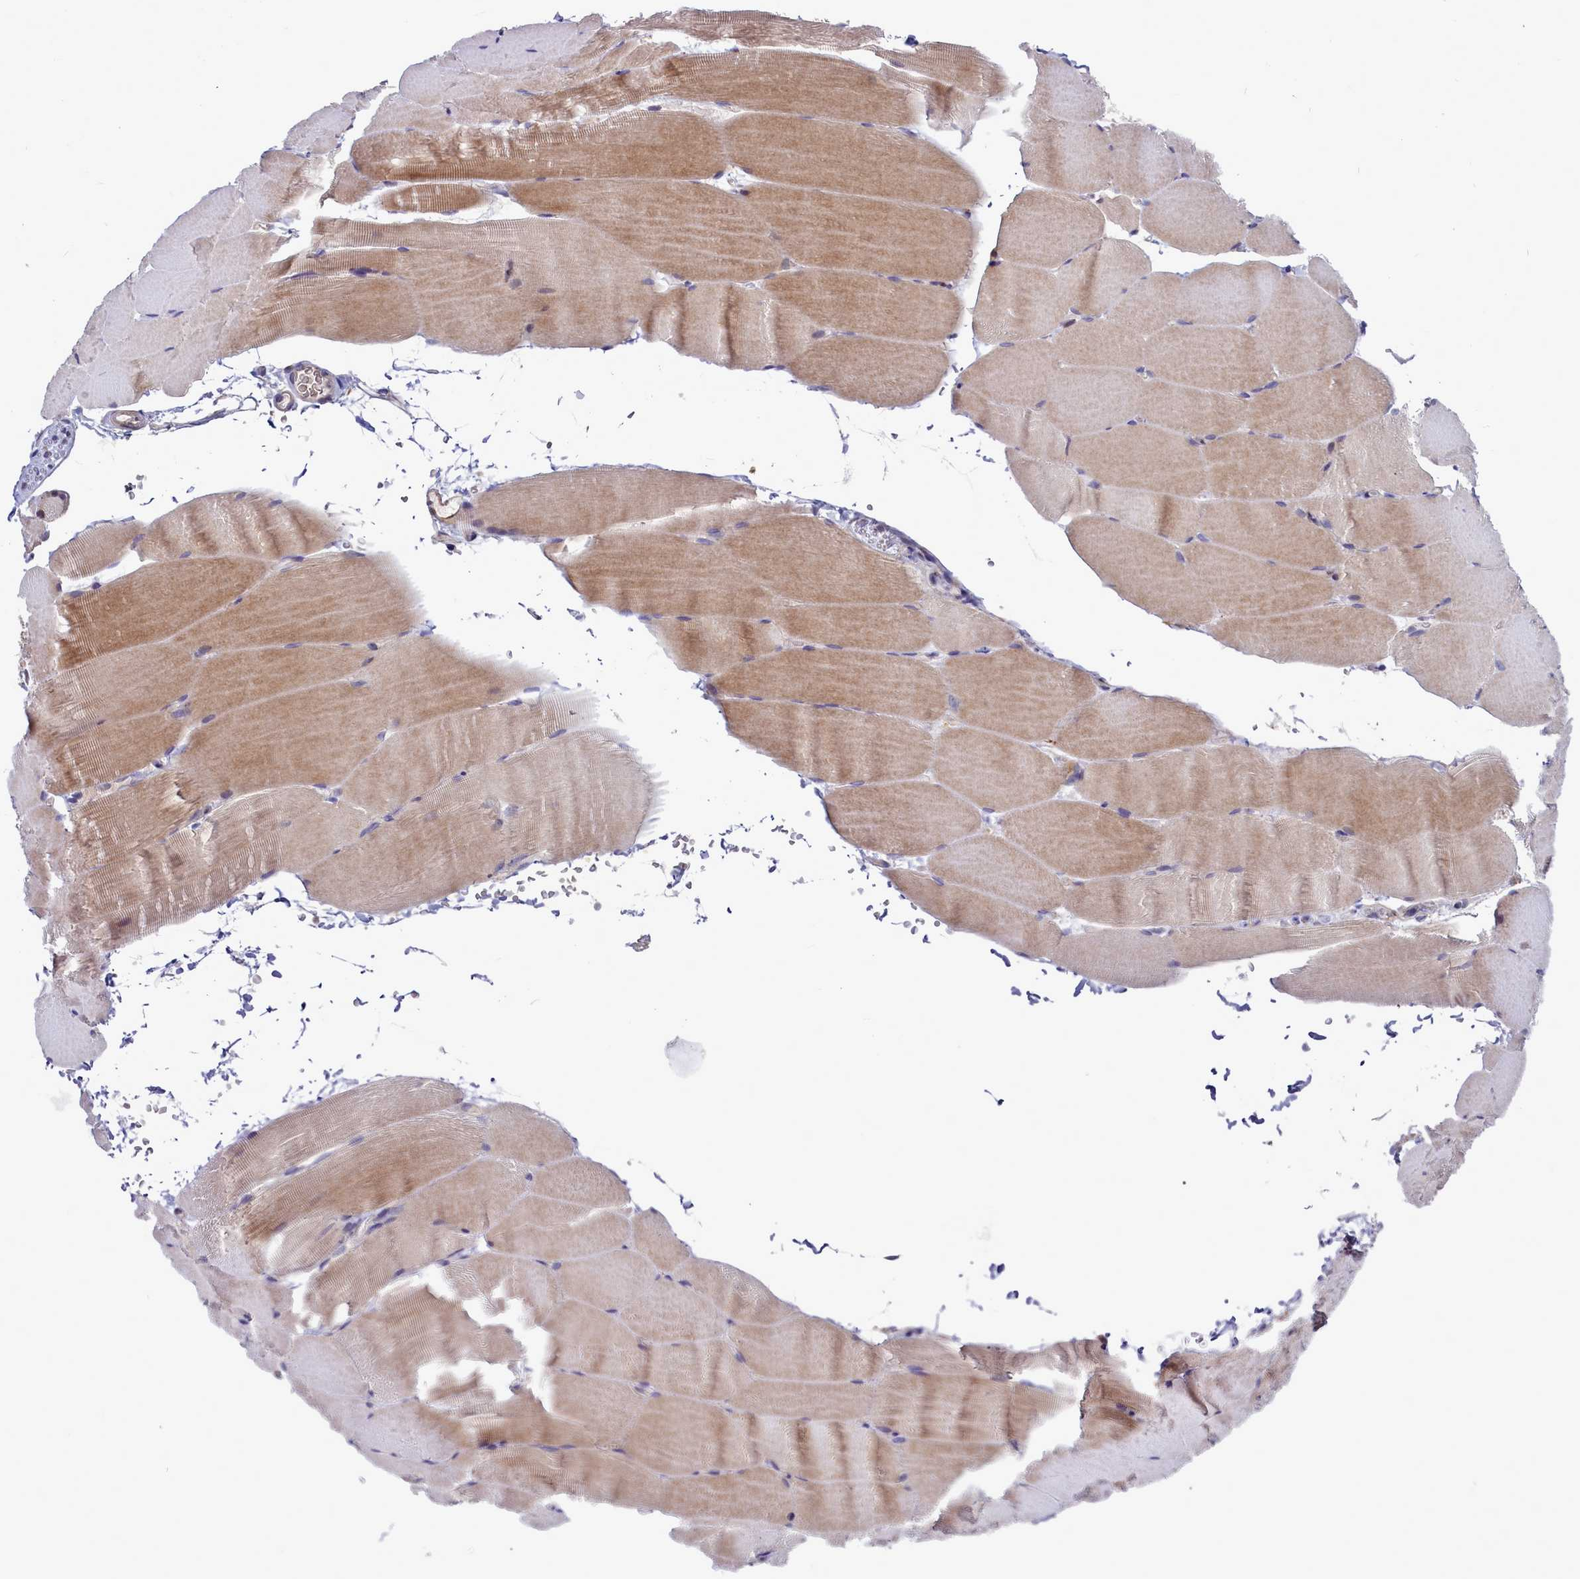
{"staining": {"intensity": "weak", "quantity": "25%-75%", "location": "cytoplasmic/membranous"}, "tissue": "skeletal muscle", "cell_type": "Myocytes", "image_type": "normal", "snomed": [{"axis": "morphology", "description": "Normal tissue, NOS"}, {"axis": "topography", "description": "Skeletal muscle"}, {"axis": "topography", "description": "Parathyroid gland"}], "caption": "The image shows immunohistochemical staining of normal skeletal muscle. There is weak cytoplasmic/membranous positivity is appreciated in approximately 25%-75% of myocytes.", "gene": "RAPGEF4", "patient": {"sex": "female", "age": 37}}